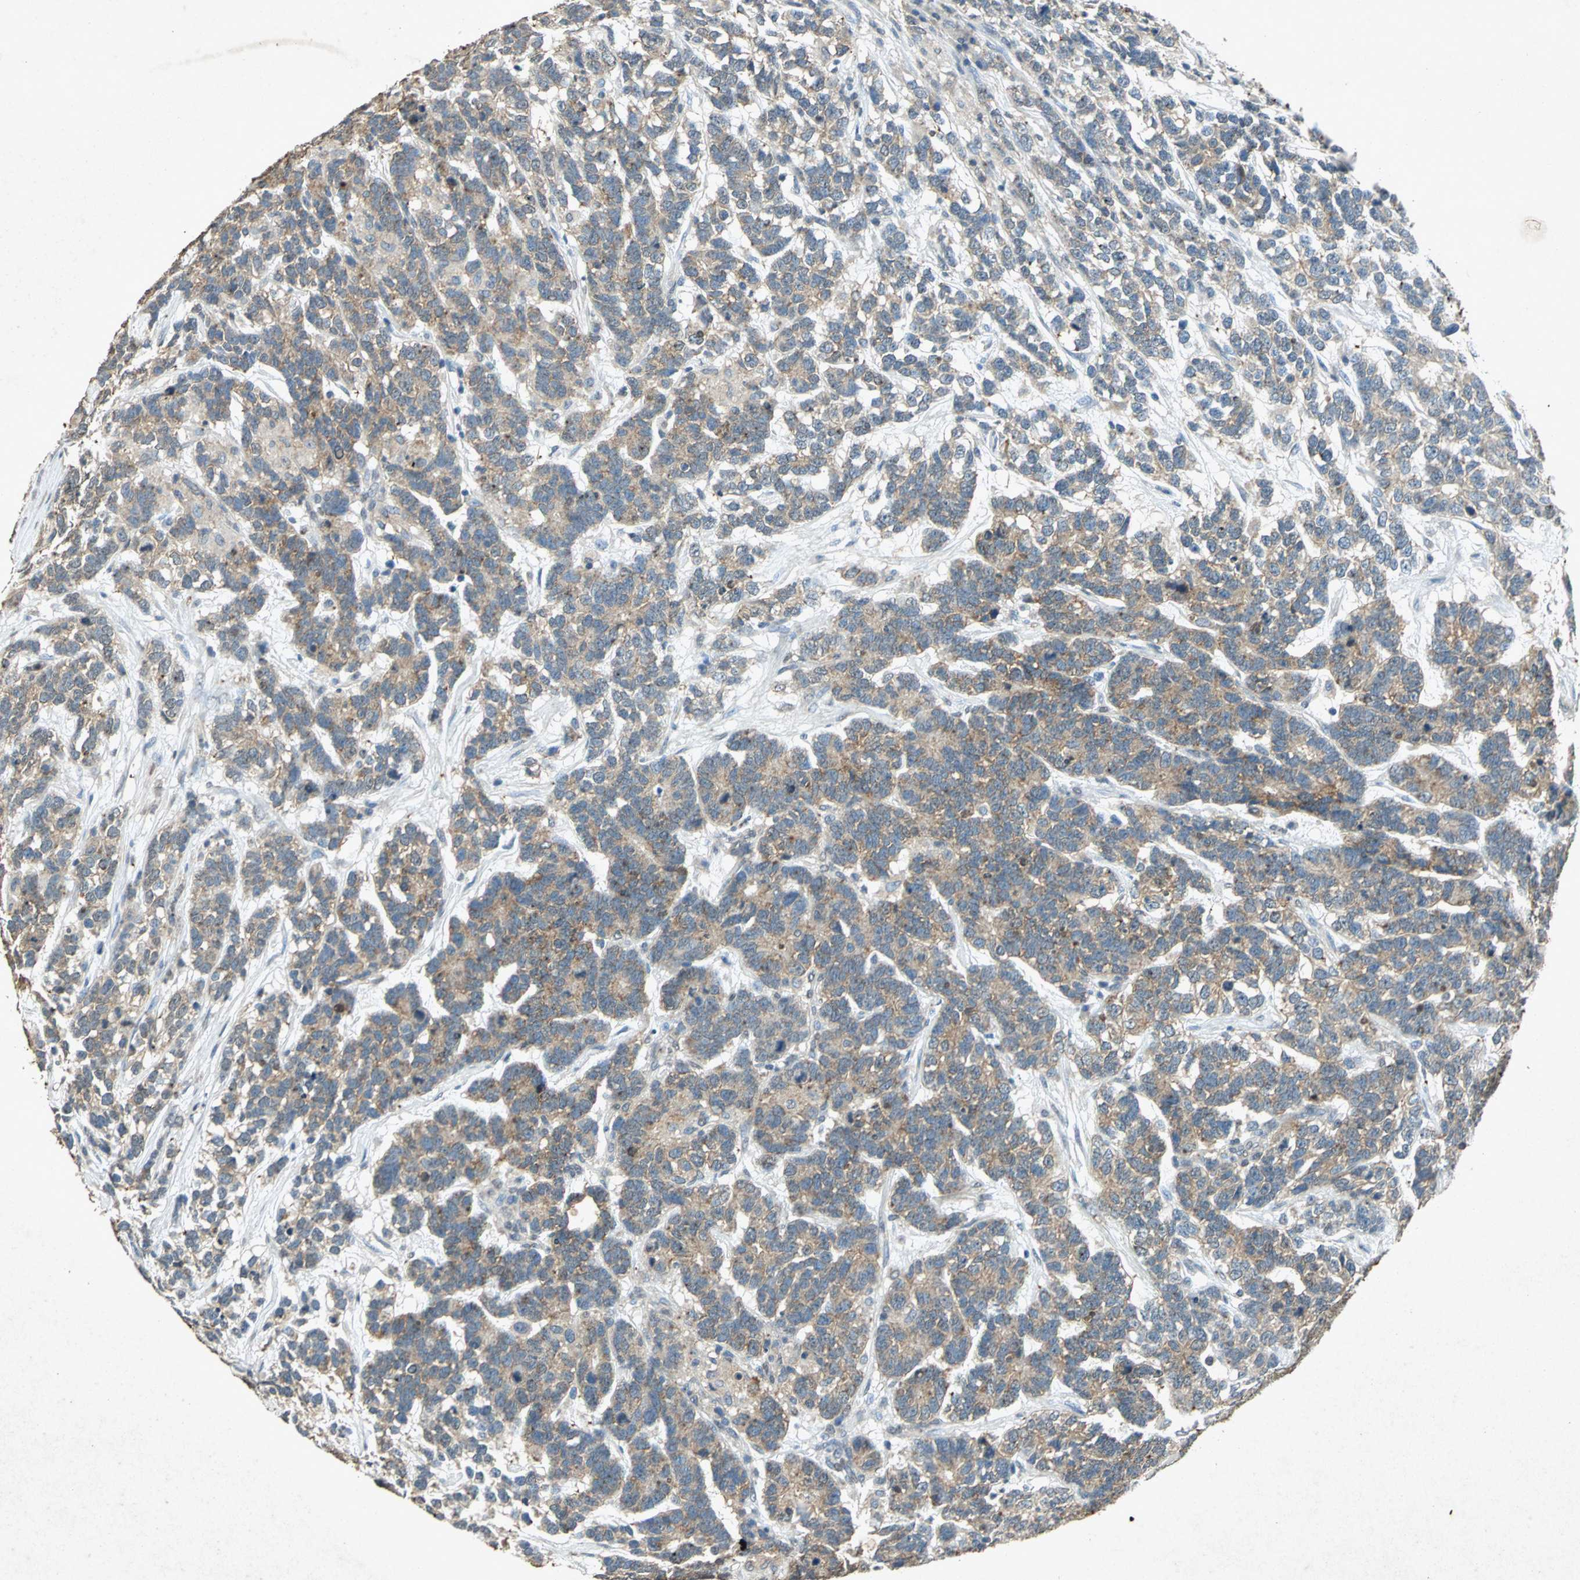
{"staining": {"intensity": "weak", "quantity": "25%-75%", "location": "cytoplasmic/membranous"}, "tissue": "testis cancer", "cell_type": "Tumor cells", "image_type": "cancer", "snomed": [{"axis": "morphology", "description": "Carcinoma, Embryonal, NOS"}, {"axis": "topography", "description": "Testis"}], "caption": "Tumor cells show low levels of weak cytoplasmic/membranous positivity in approximately 25%-75% of cells in testis cancer (embryonal carcinoma). The staining is performed using DAB (3,3'-diaminobenzidine) brown chromogen to label protein expression. The nuclei are counter-stained blue using hematoxylin.", "gene": "PSEN1", "patient": {"sex": "male", "age": 26}}